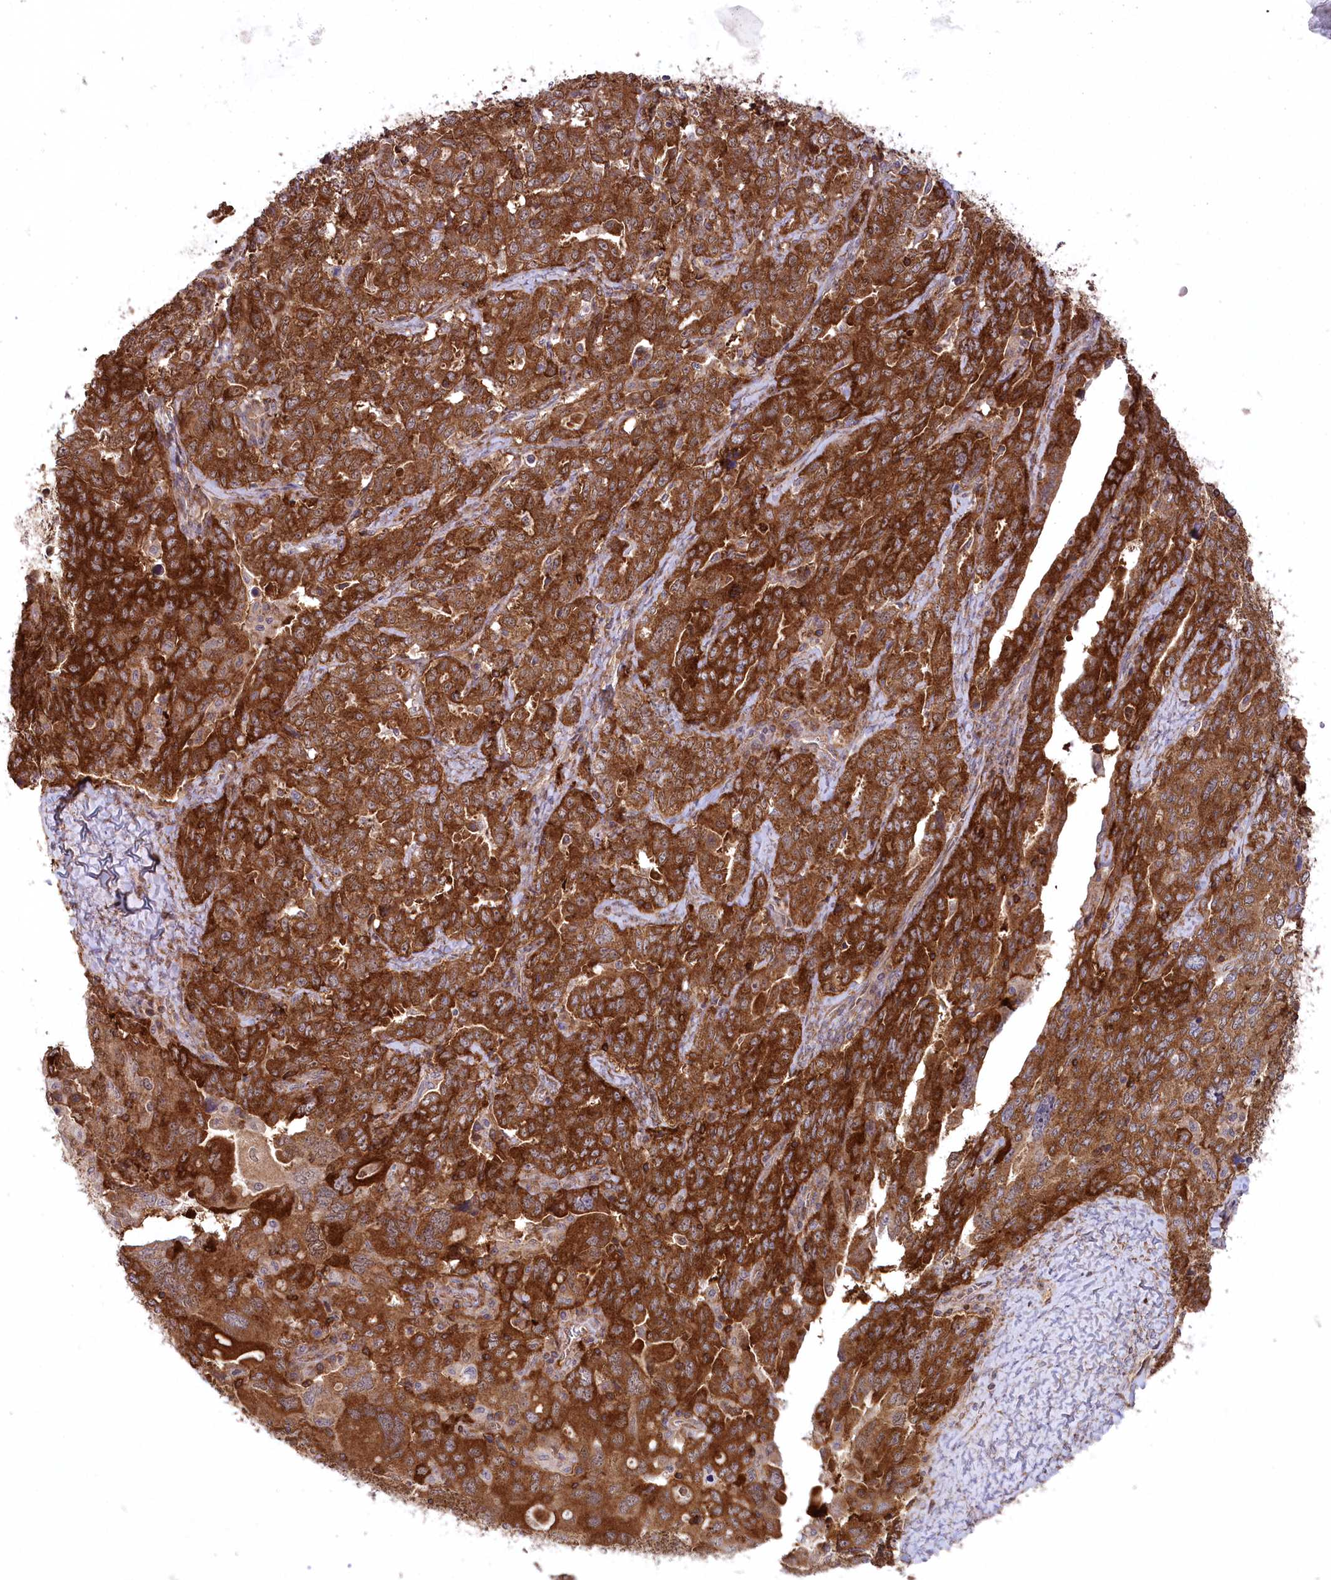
{"staining": {"intensity": "strong", "quantity": ">75%", "location": "cytoplasmic/membranous"}, "tissue": "ovarian cancer", "cell_type": "Tumor cells", "image_type": "cancer", "snomed": [{"axis": "morphology", "description": "Carcinoma, endometroid"}, {"axis": "topography", "description": "Ovary"}], "caption": "IHC micrograph of ovarian cancer stained for a protein (brown), which shows high levels of strong cytoplasmic/membranous staining in approximately >75% of tumor cells.", "gene": "CCDC91", "patient": {"sex": "female", "age": 62}}